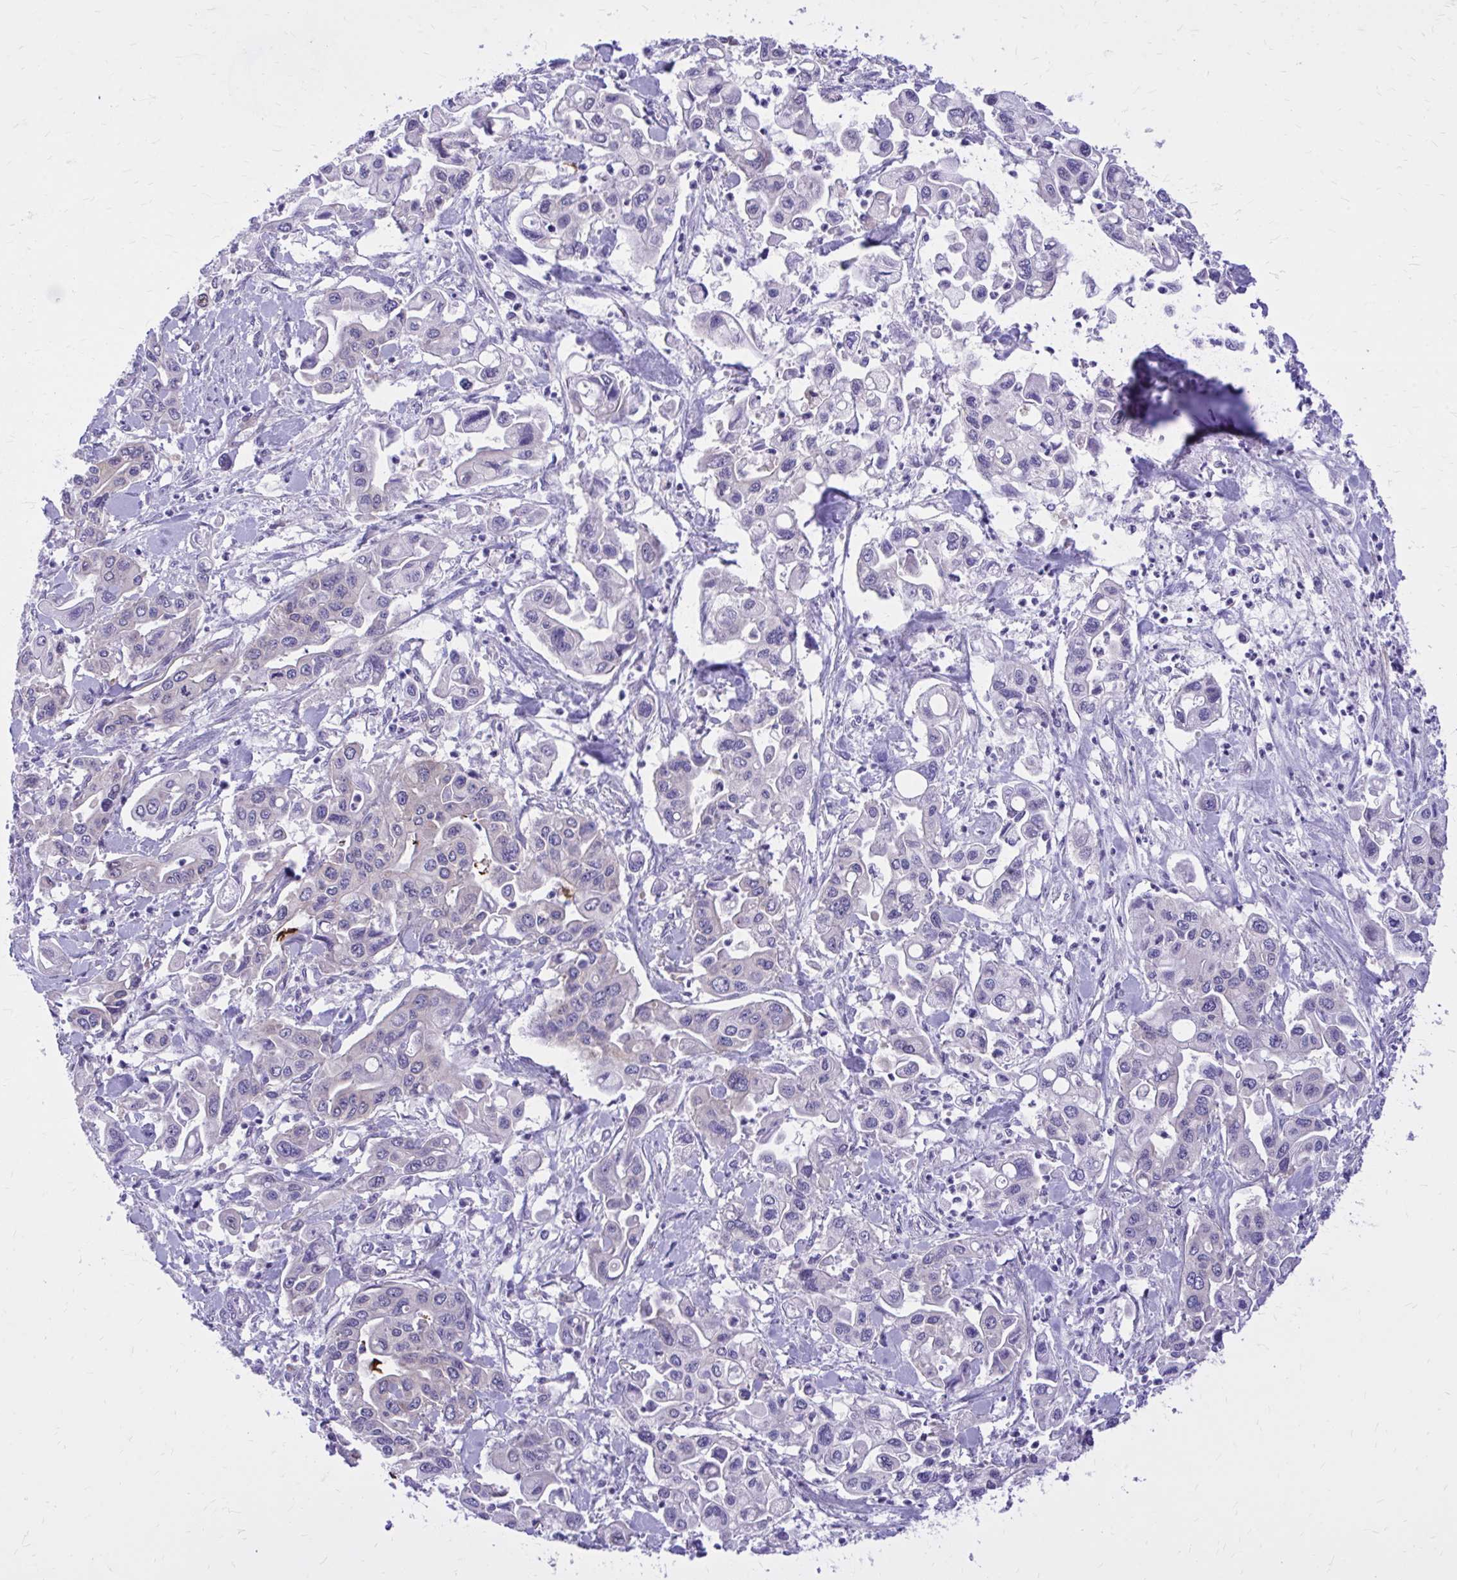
{"staining": {"intensity": "negative", "quantity": "none", "location": "none"}, "tissue": "pancreatic cancer", "cell_type": "Tumor cells", "image_type": "cancer", "snomed": [{"axis": "morphology", "description": "Adenocarcinoma, NOS"}, {"axis": "topography", "description": "Pancreas"}], "caption": "Tumor cells are negative for protein expression in human adenocarcinoma (pancreatic).", "gene": "EPB41L1", "patient": {"sex": "male", "age": 62}}